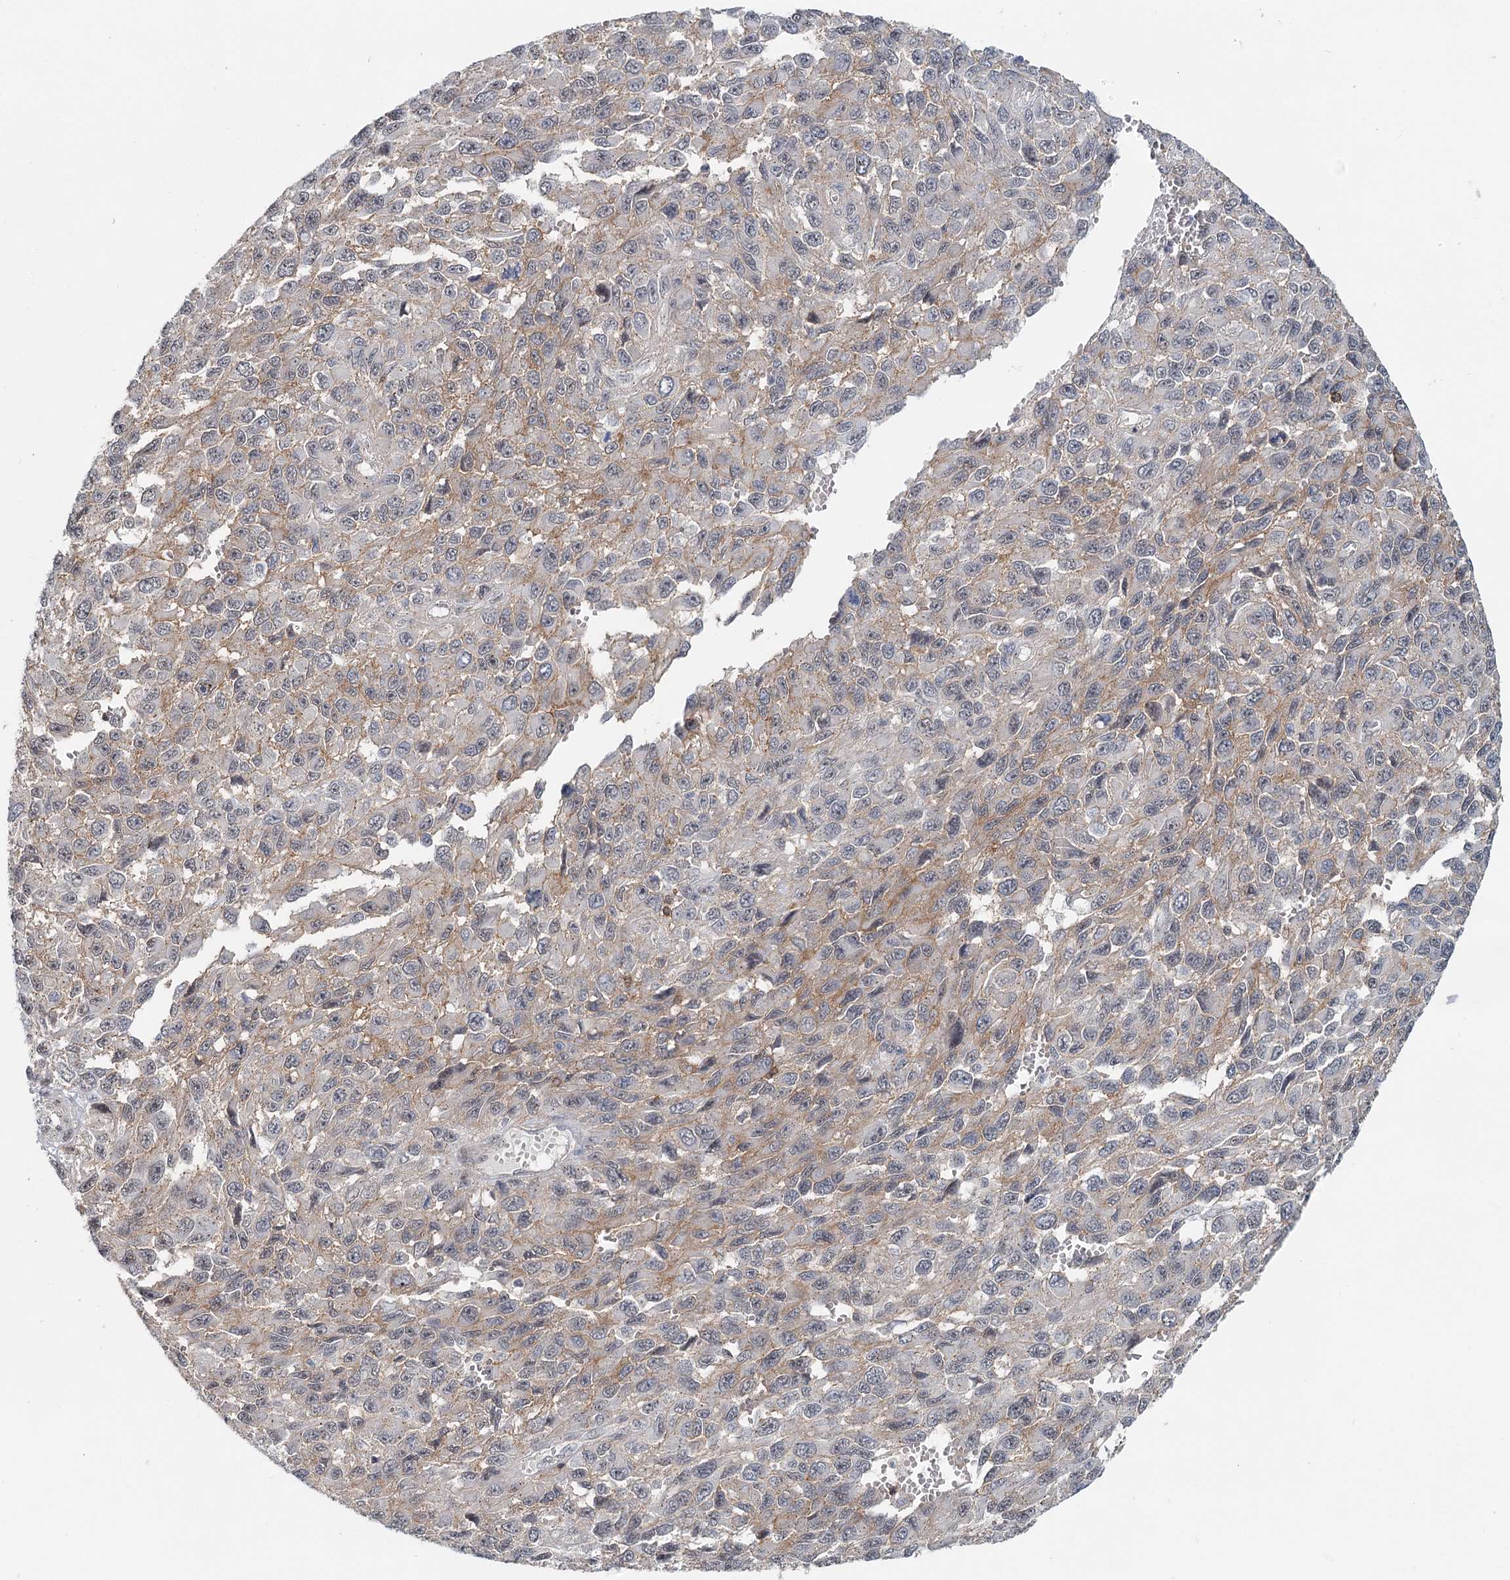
{"staining": {"intensity": "negative", "quantity": "none", "location": "none"}, "tissue": "melanoma", "cell_type": "Tumor cells", "image_type": "cancer", "snomed": [{"axis": "morphology", "description": "Normal tissue, NOS"}, {"axis": "morphology", "description": "Malignant melanoma, NOS"}, {"axis": "topography", "description": "Skin"}], "caption": "This is an immunohistochemistry photomicrograph of malignant melanoma. There is no positivity in tumor cells.", "gene": "CDC42SE2", "patient": {"sex": "female", "age": 96}}